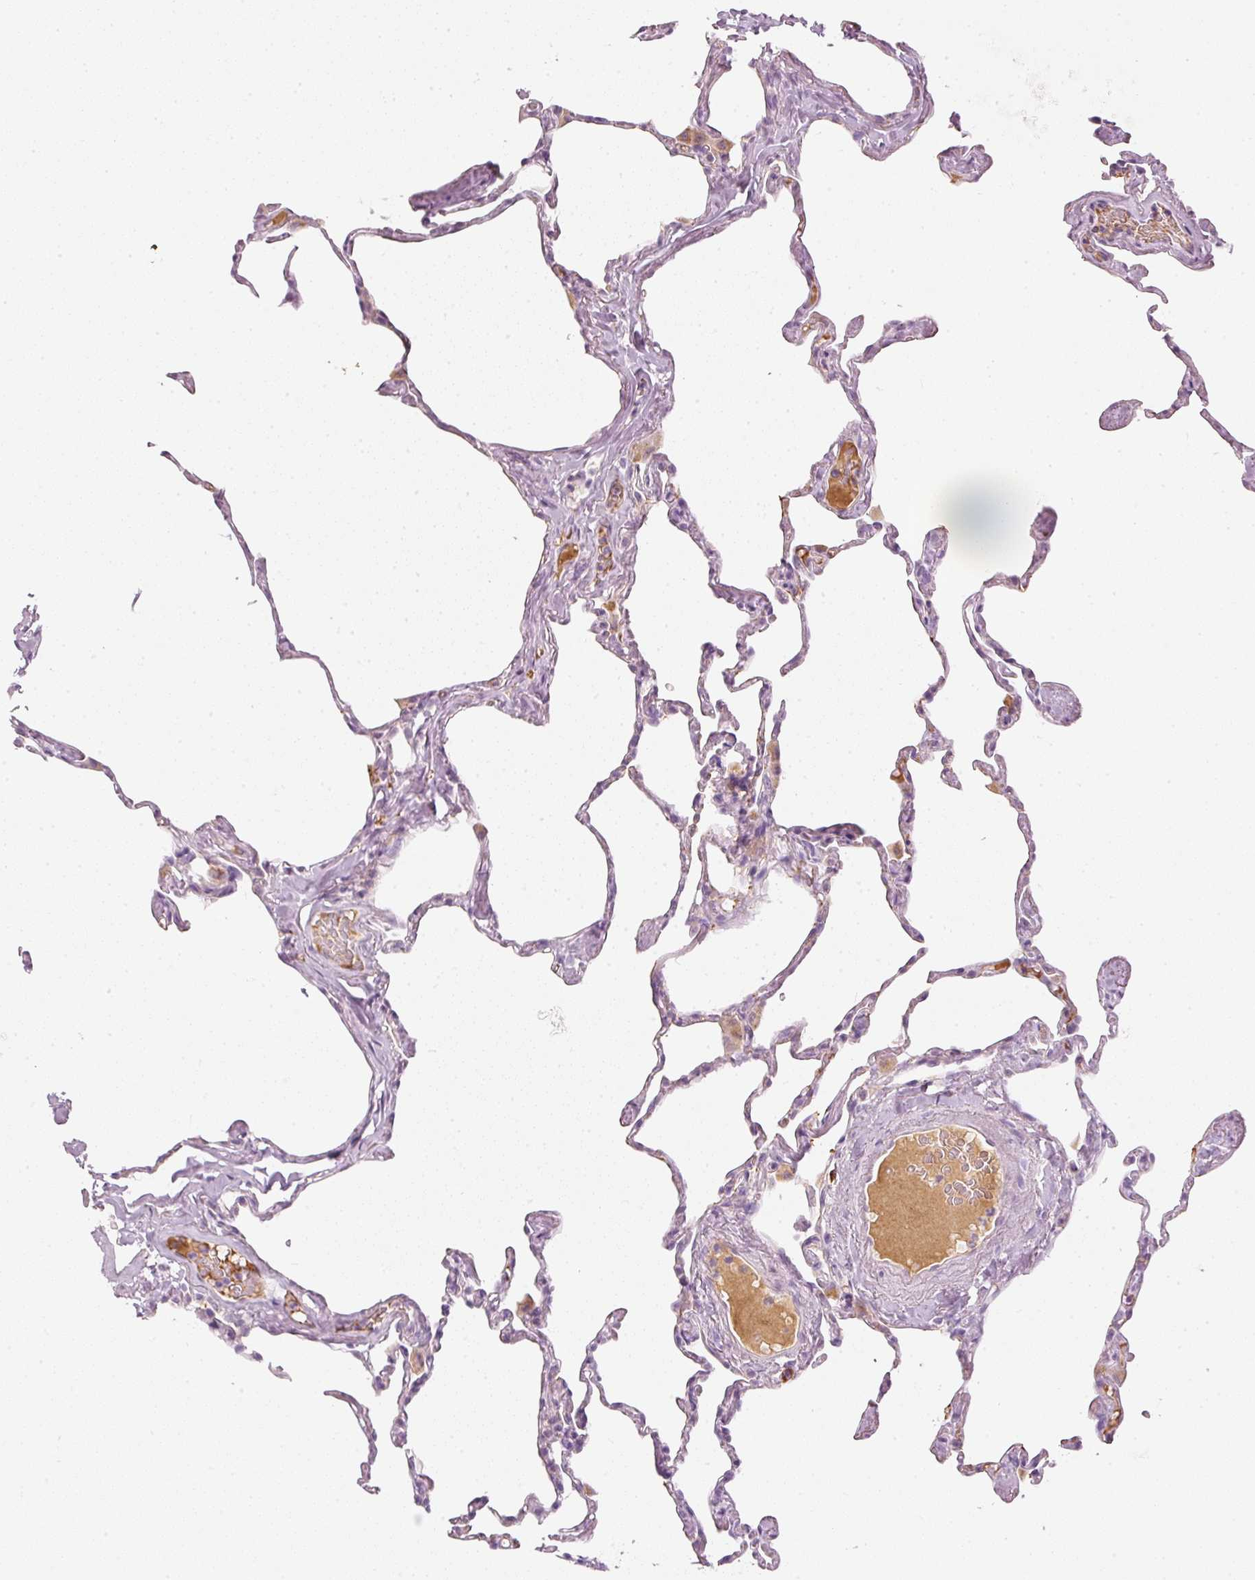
{"staining": {"intensity": "weak", "quantity": "<25%", "location": "cytoplasmic/membranous"}, "tissue": "lung", "cell_type": "Alveolar cells", "image_type": "normal", "snomed": [{"axis": "morphology", "description": "Normal tissue, NOS"}, {"axis": "topography", "description": "Lung"}], "caption": "This is an immunohistochemistry image of benign lung. There is no positivity in alveolar cells.", "gene": "VCAM1", "patient": {"sex": "male", "age": 65}}